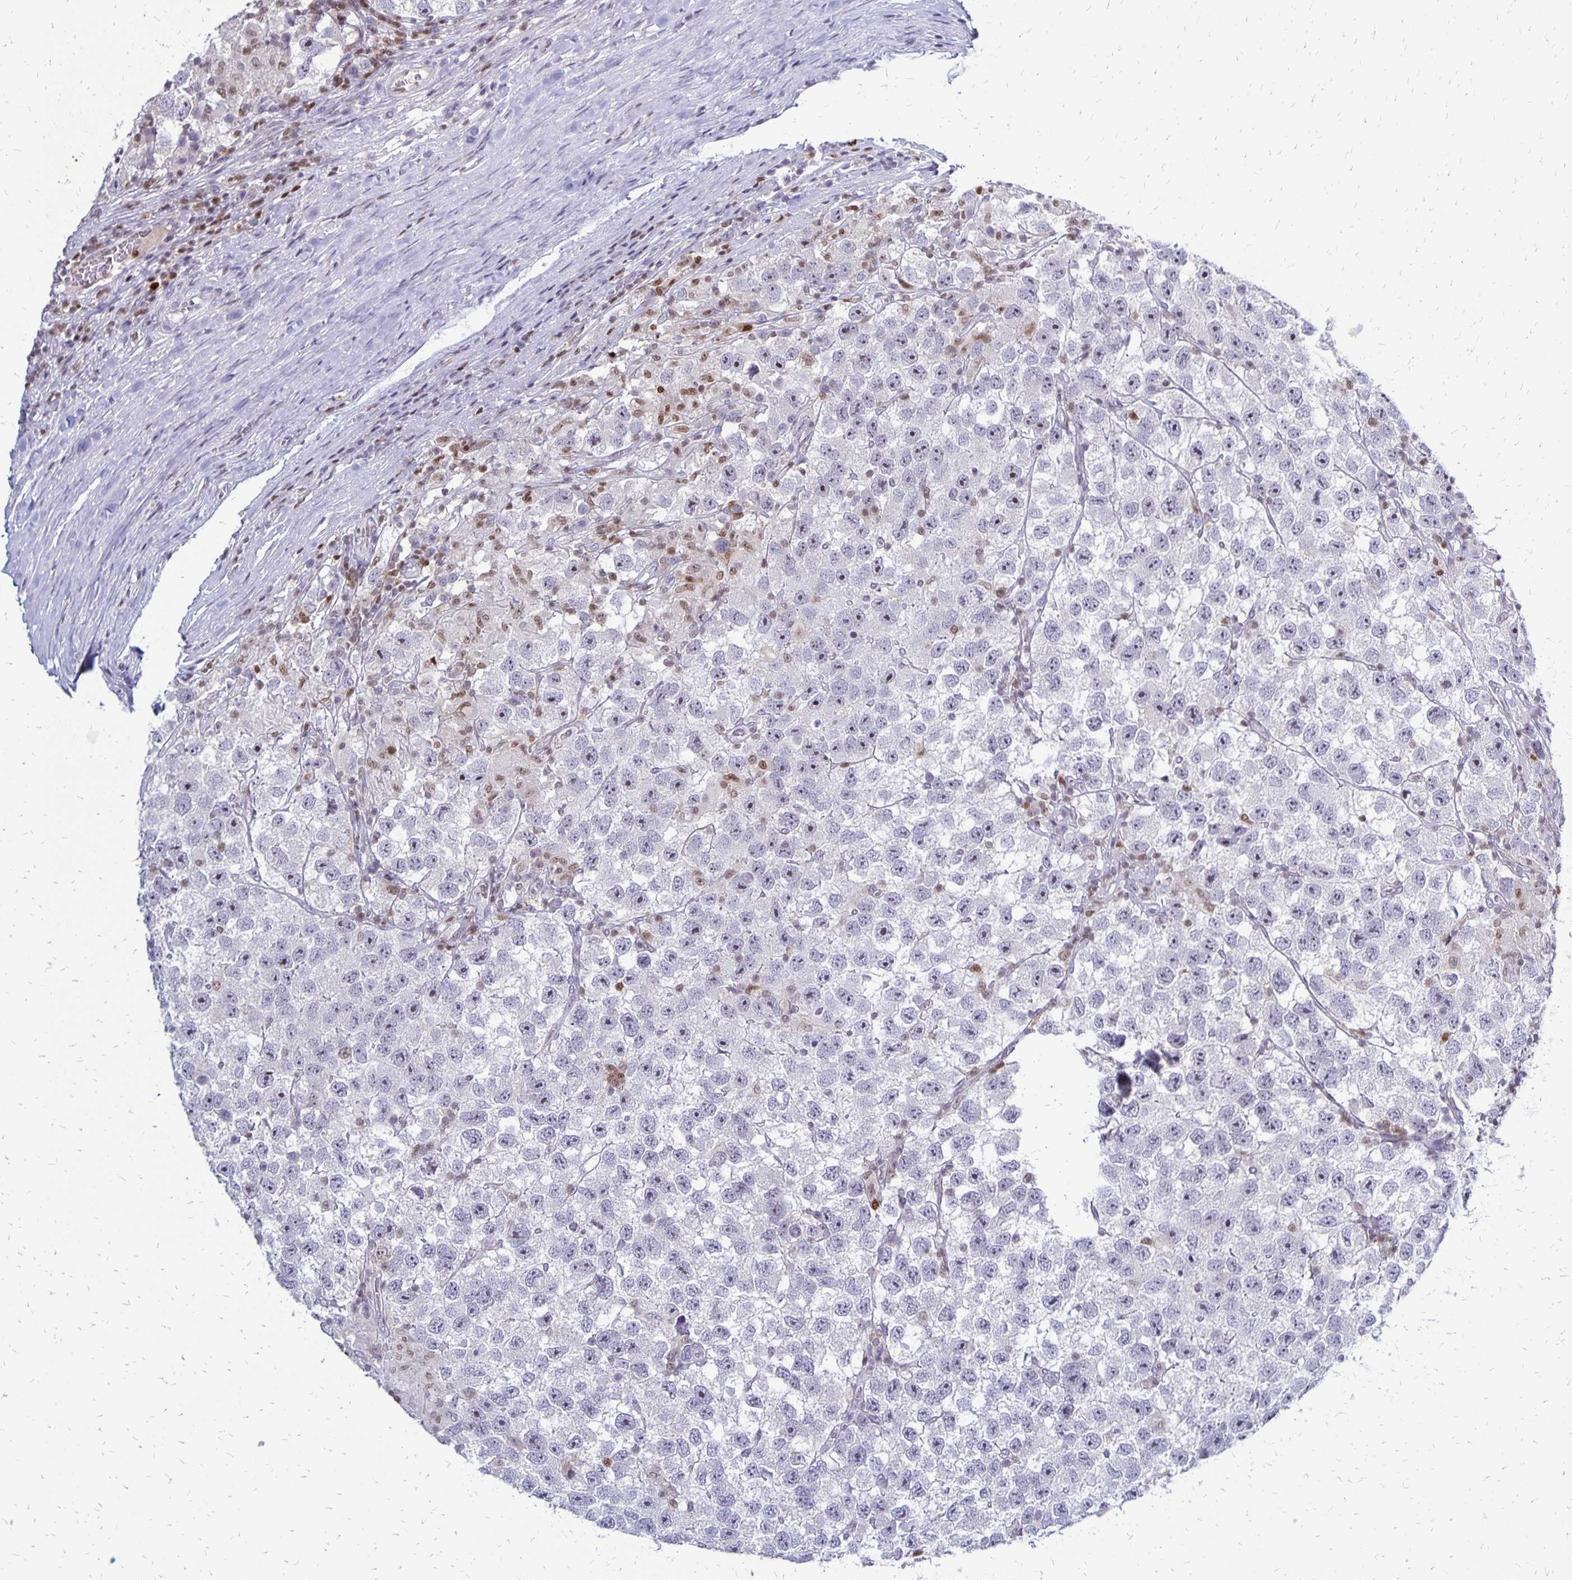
{"staining": {"intensity": "weak", "quantity": "<25%", "location": "nuclear"}, "tissue": "testis cancer", "cell_type": "Tumor cells", "image_type": "cancer", "snomed": [{"axis": "morphology", "description": "Seminoma, NOS"}, {"axis": "topography", "description": "Testis"}], "caption": "DAB immunohistochemical staining of human testis seminoma demonstrates no significant staining in tumor cells.", "gene": "DCK", "patient": {"sex": "male", "age": 26}}